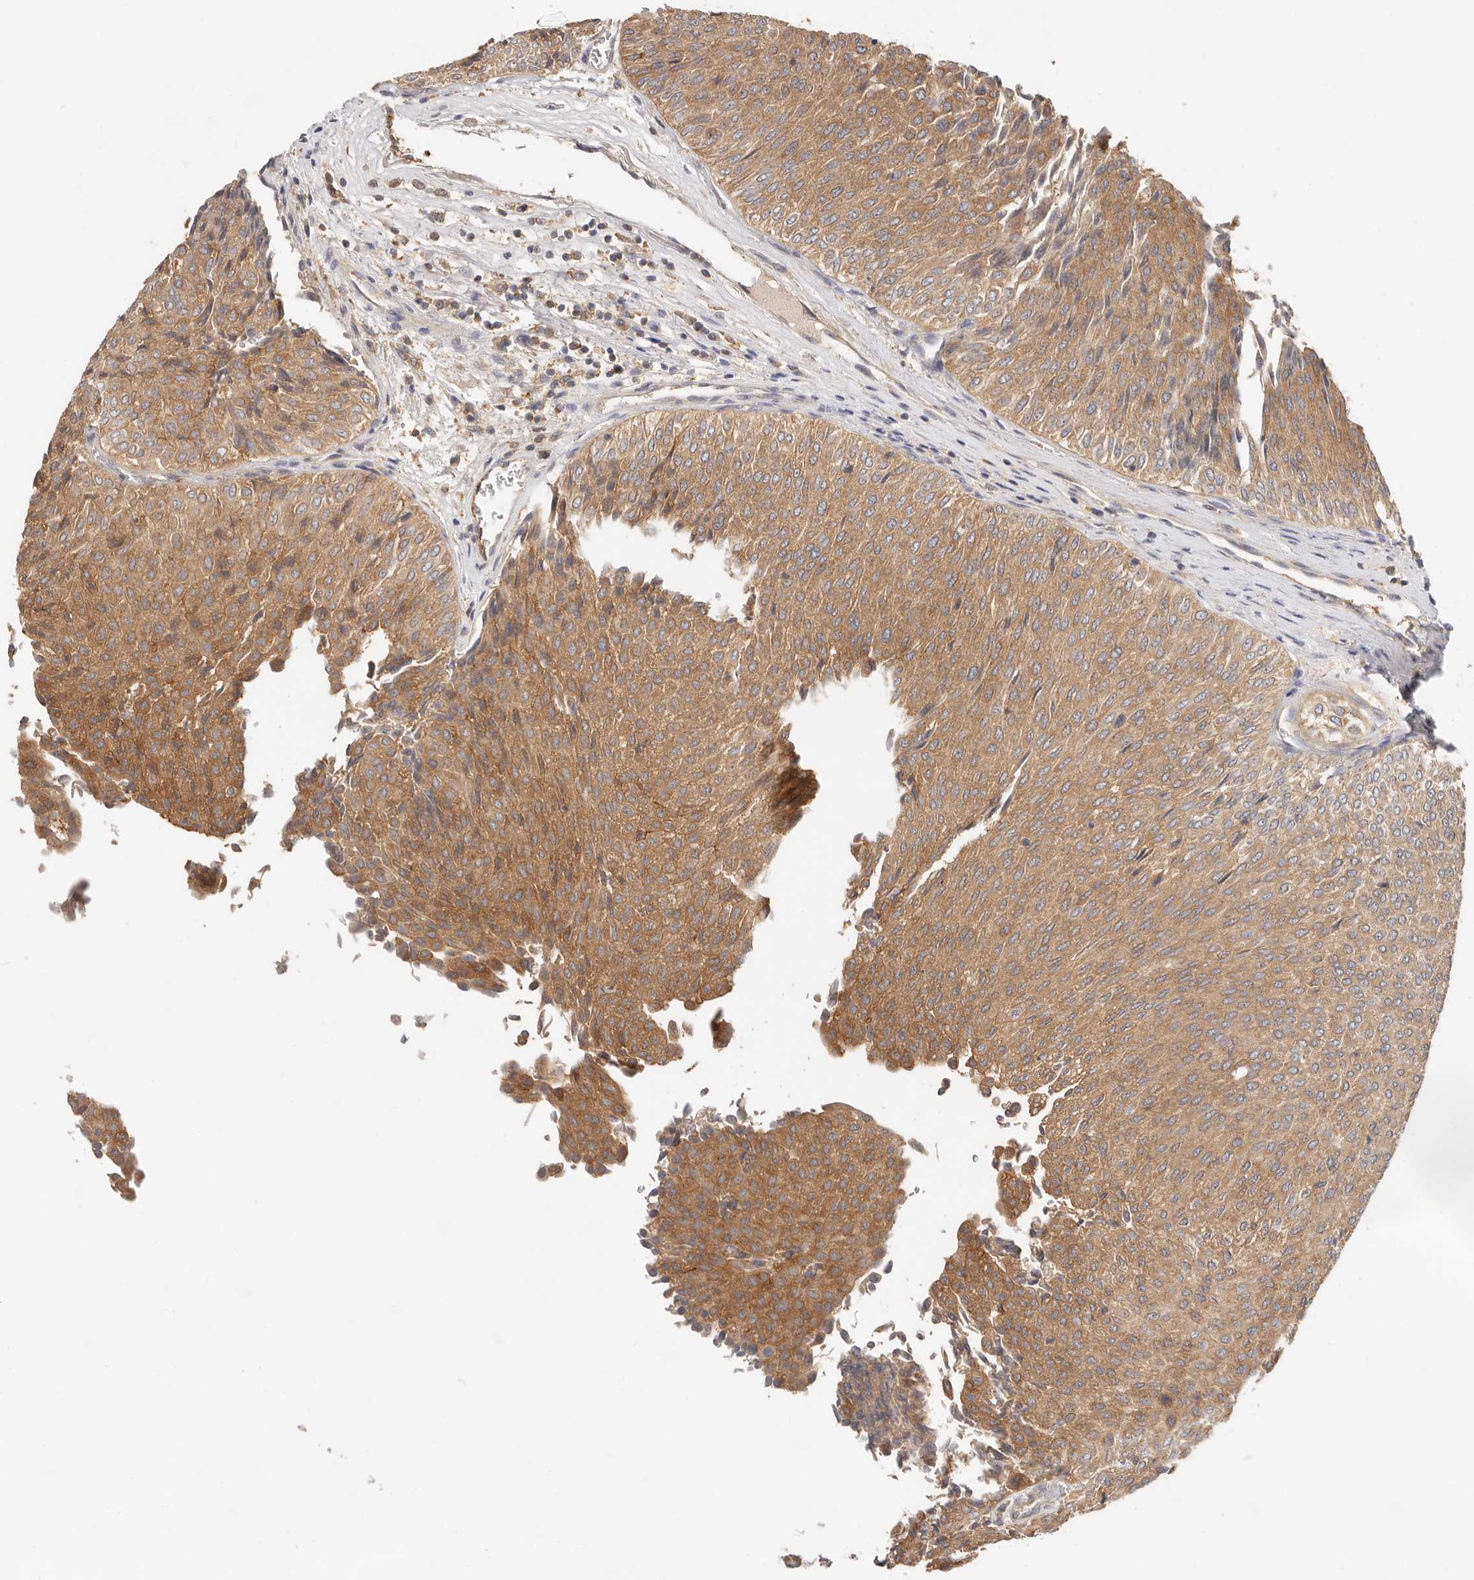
{"staining": {"intensity": "moderate", "quantity": ">75%", "location": "cytoplasmic/membranous"}, "tissue": "urothelial cancer", "cell_type": "Tumor cells", "image_type": "cancer", "snomed": [{"axis": "morphology", "description": "Urothelial carcinoma, Low grade"}, {"axis": "topography", "description": "Urinary bladder"}], "caption": "IHC (DAB (3,3'-diaminobenzidine)) staining of human urothelial carcinoma (low-grade) exhibits moderate cytoplasmic/membranous protein expression in about >75% of tumor cells.", "gene": "DTNBP1", "patient": {"sex": "male", "age": 78}}